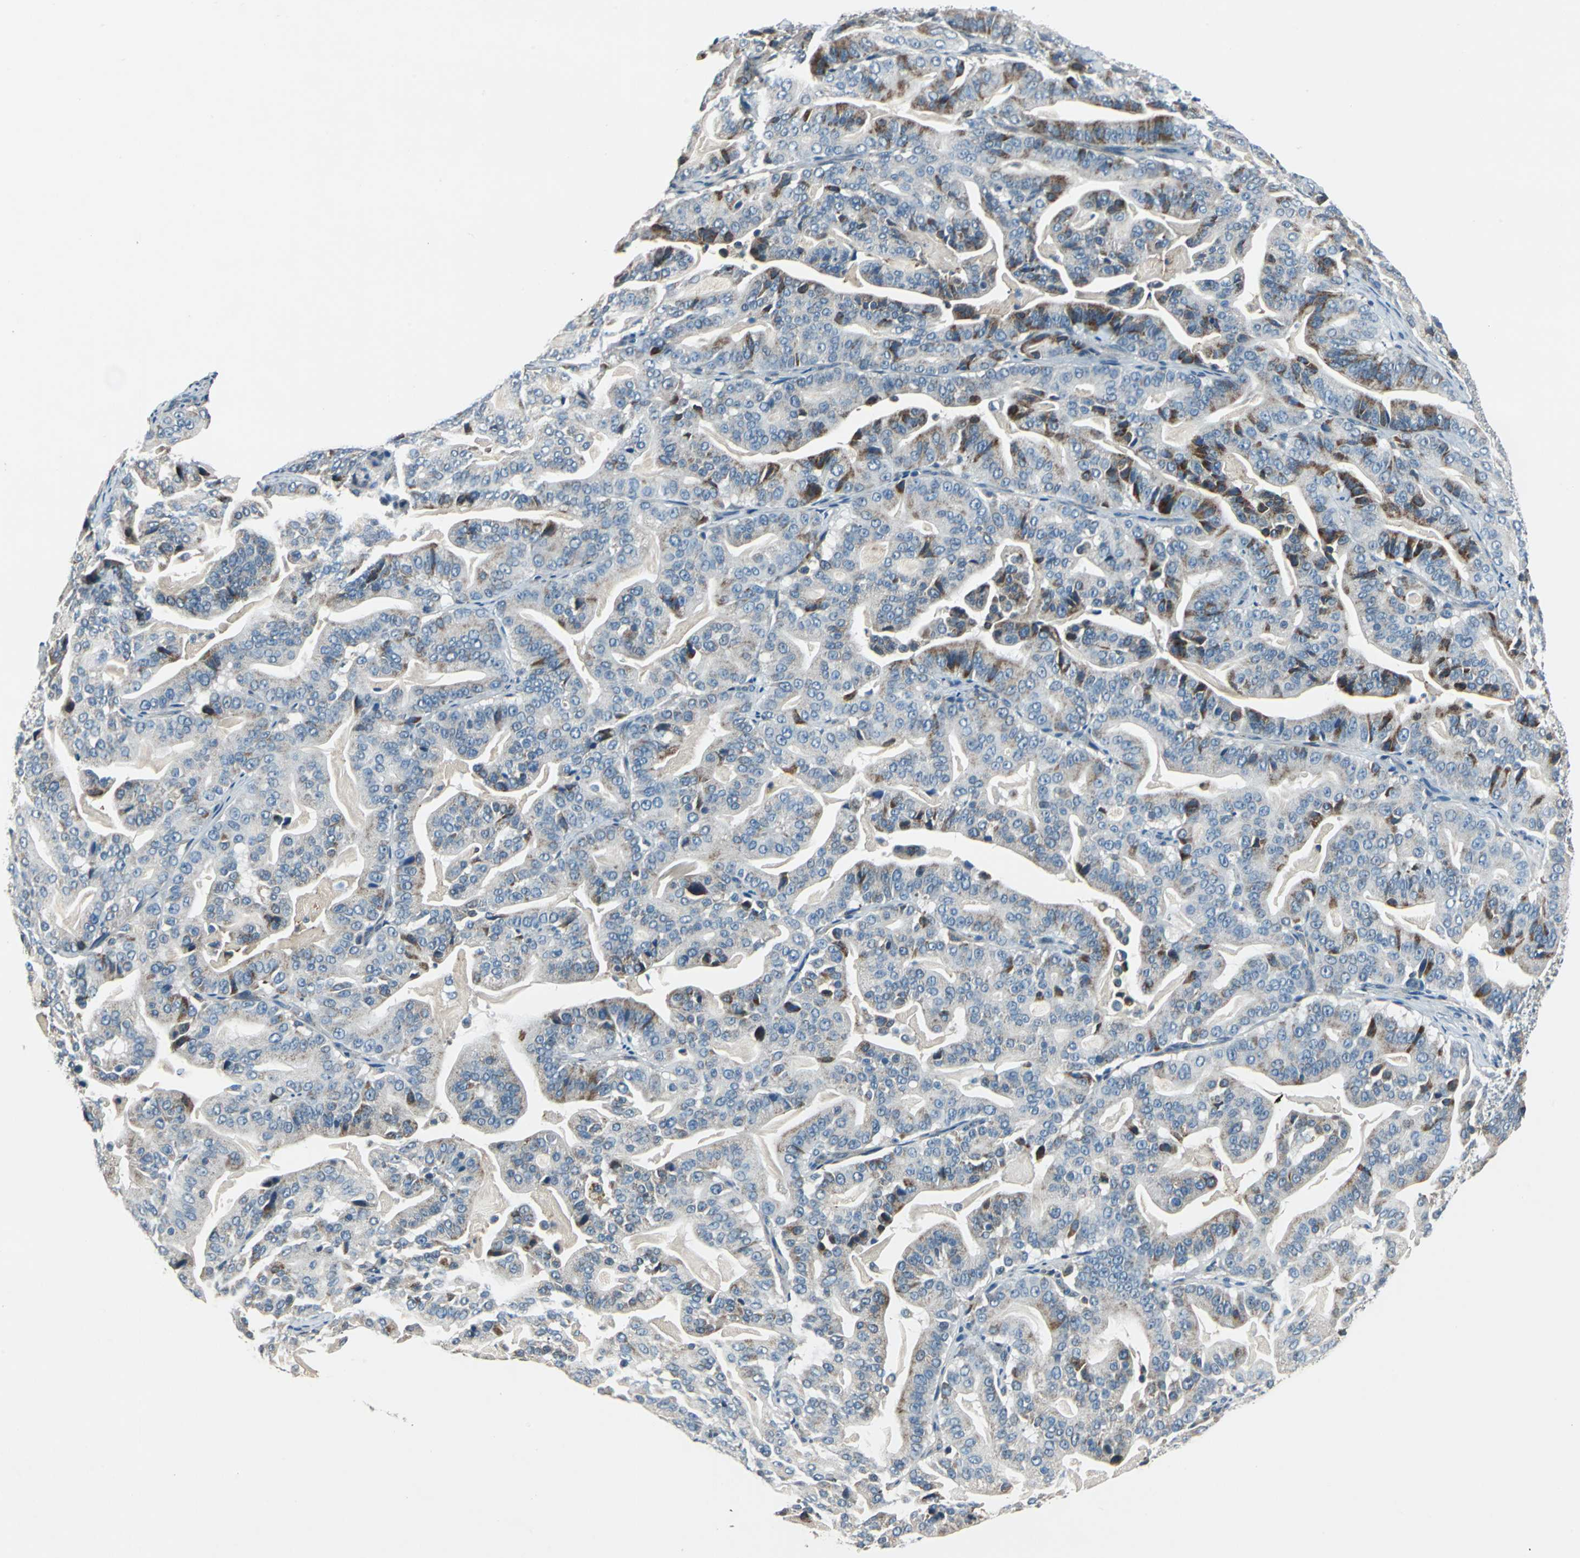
{"staining": {"intensity": "moderate", "quantity": "25%-75%", "location": "cytoplasmic/membranous"}, "tissue": "pancreatic cancer", "cell_type": "Tumor cells", "image_type": "cancer", "snomed": [{"axis": "morphology", "description": "Adenocarcinoma, NOS"}, {"axis": "topography", "description": "Pancreas"}], "caption": "Adenocarcinoma (pancreatic) tissue exhibits moderate cytoplasmic/membranous staining in about 25%-75% of tumor cells", "gene": "SLC19A2", "patient": {"sex": "male", "age": 63}}